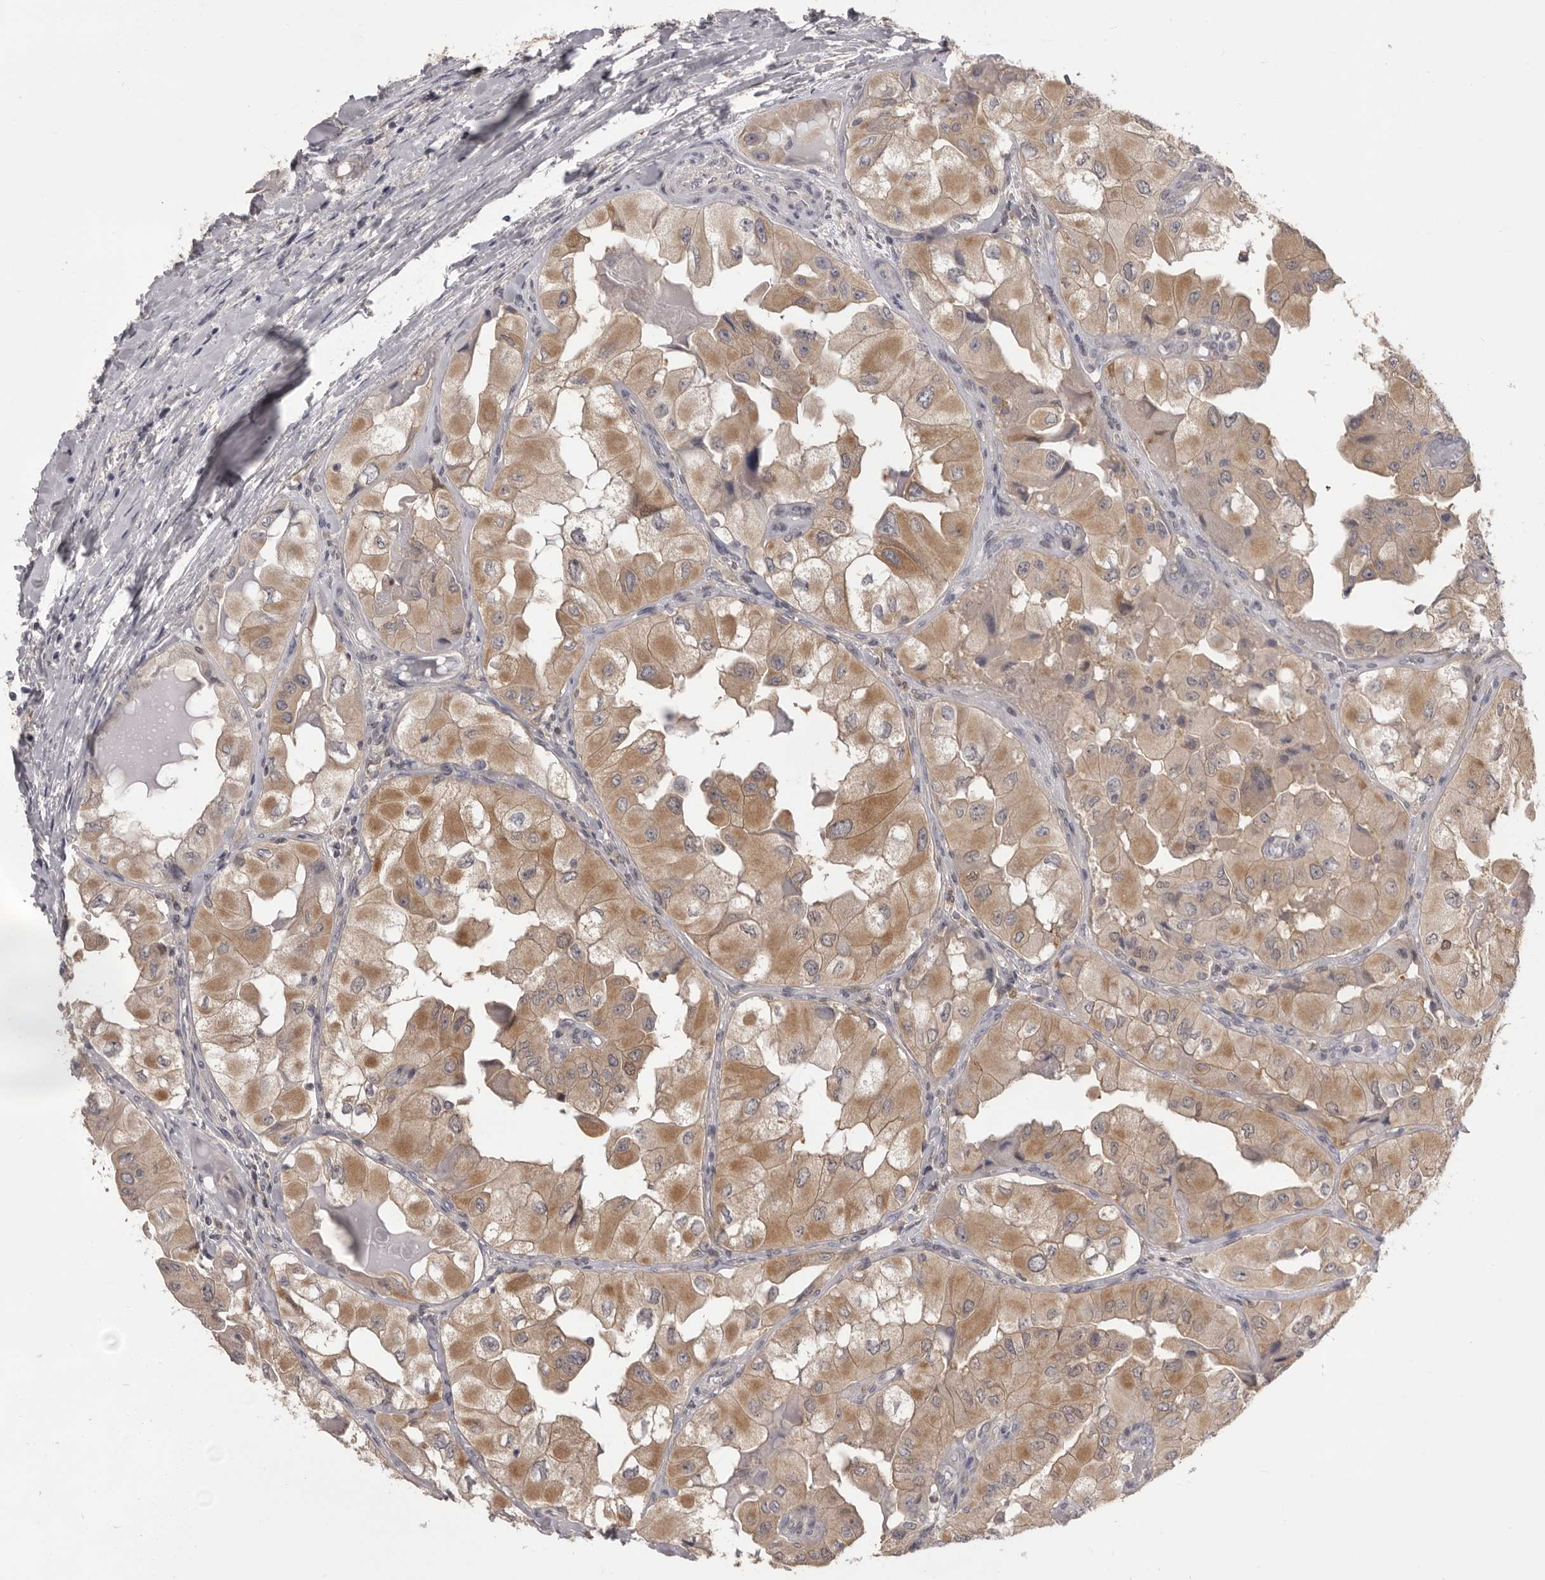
{"staining": {"intensity": "moderate", "quantity": ">75%", "location": "cytoplasmic/membranous"}, "tissue": "thyroid cancer", "cell_type": "Tumor cells", "image_type": "cancer", "snomed": [{"axis": "morphology", "description": "Papillary adenocarcinoma, NOS"}, {"axis": "topography", "description": "Thyroid gland"}], "caption": "The micrograph displays staining of thyroid cancer (papillary adenocarcinoma), revealing moderate cytoplasmic/membranous protein positivity (brown color) within tumor cells.", "gene": "MDH1", "patient": {"sex": "female", "age": 59}}